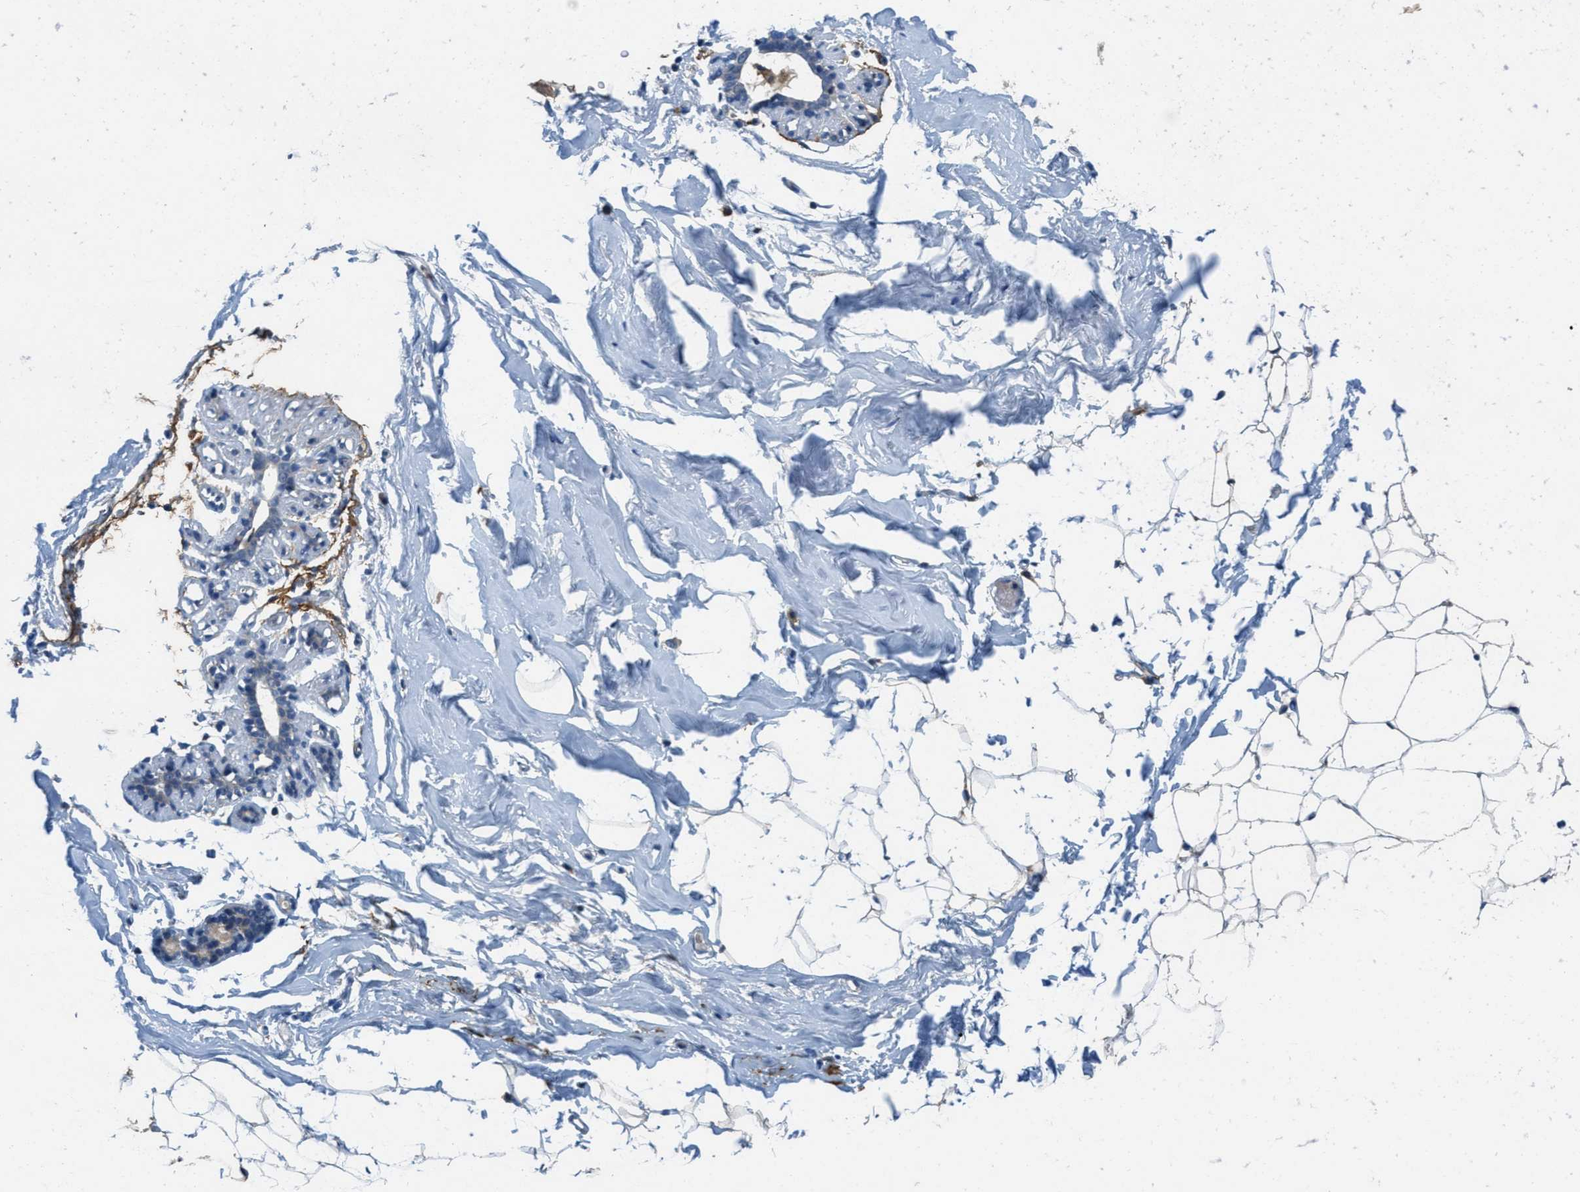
{"staining": {"intensity": "negative", "quantity": "none", "location": "none"}, "tissue": "adipose tissue", "cell_type": "Adipocytes", "image_type": "normal", "snomed": [{"axis": "morphology", "description": "Normal tissue, NOS"}, {"axis": "topography", "description": "Breast"}, {"axis": "topography", "description": "Soft tissue"}], "caption": "Immunohistochemistry (IHC) photomicrograph of unremarkable adipose tissue: adipose tissue stained with DAB exhibits no significant protein staining in adipocytes. (Stains: DAB IHC with hematoxylin counter stain, Microscopy: brightfield microscopy at high magnification).", "gene": "DGKE", "patient": {"sex": "female", "age": 75}}